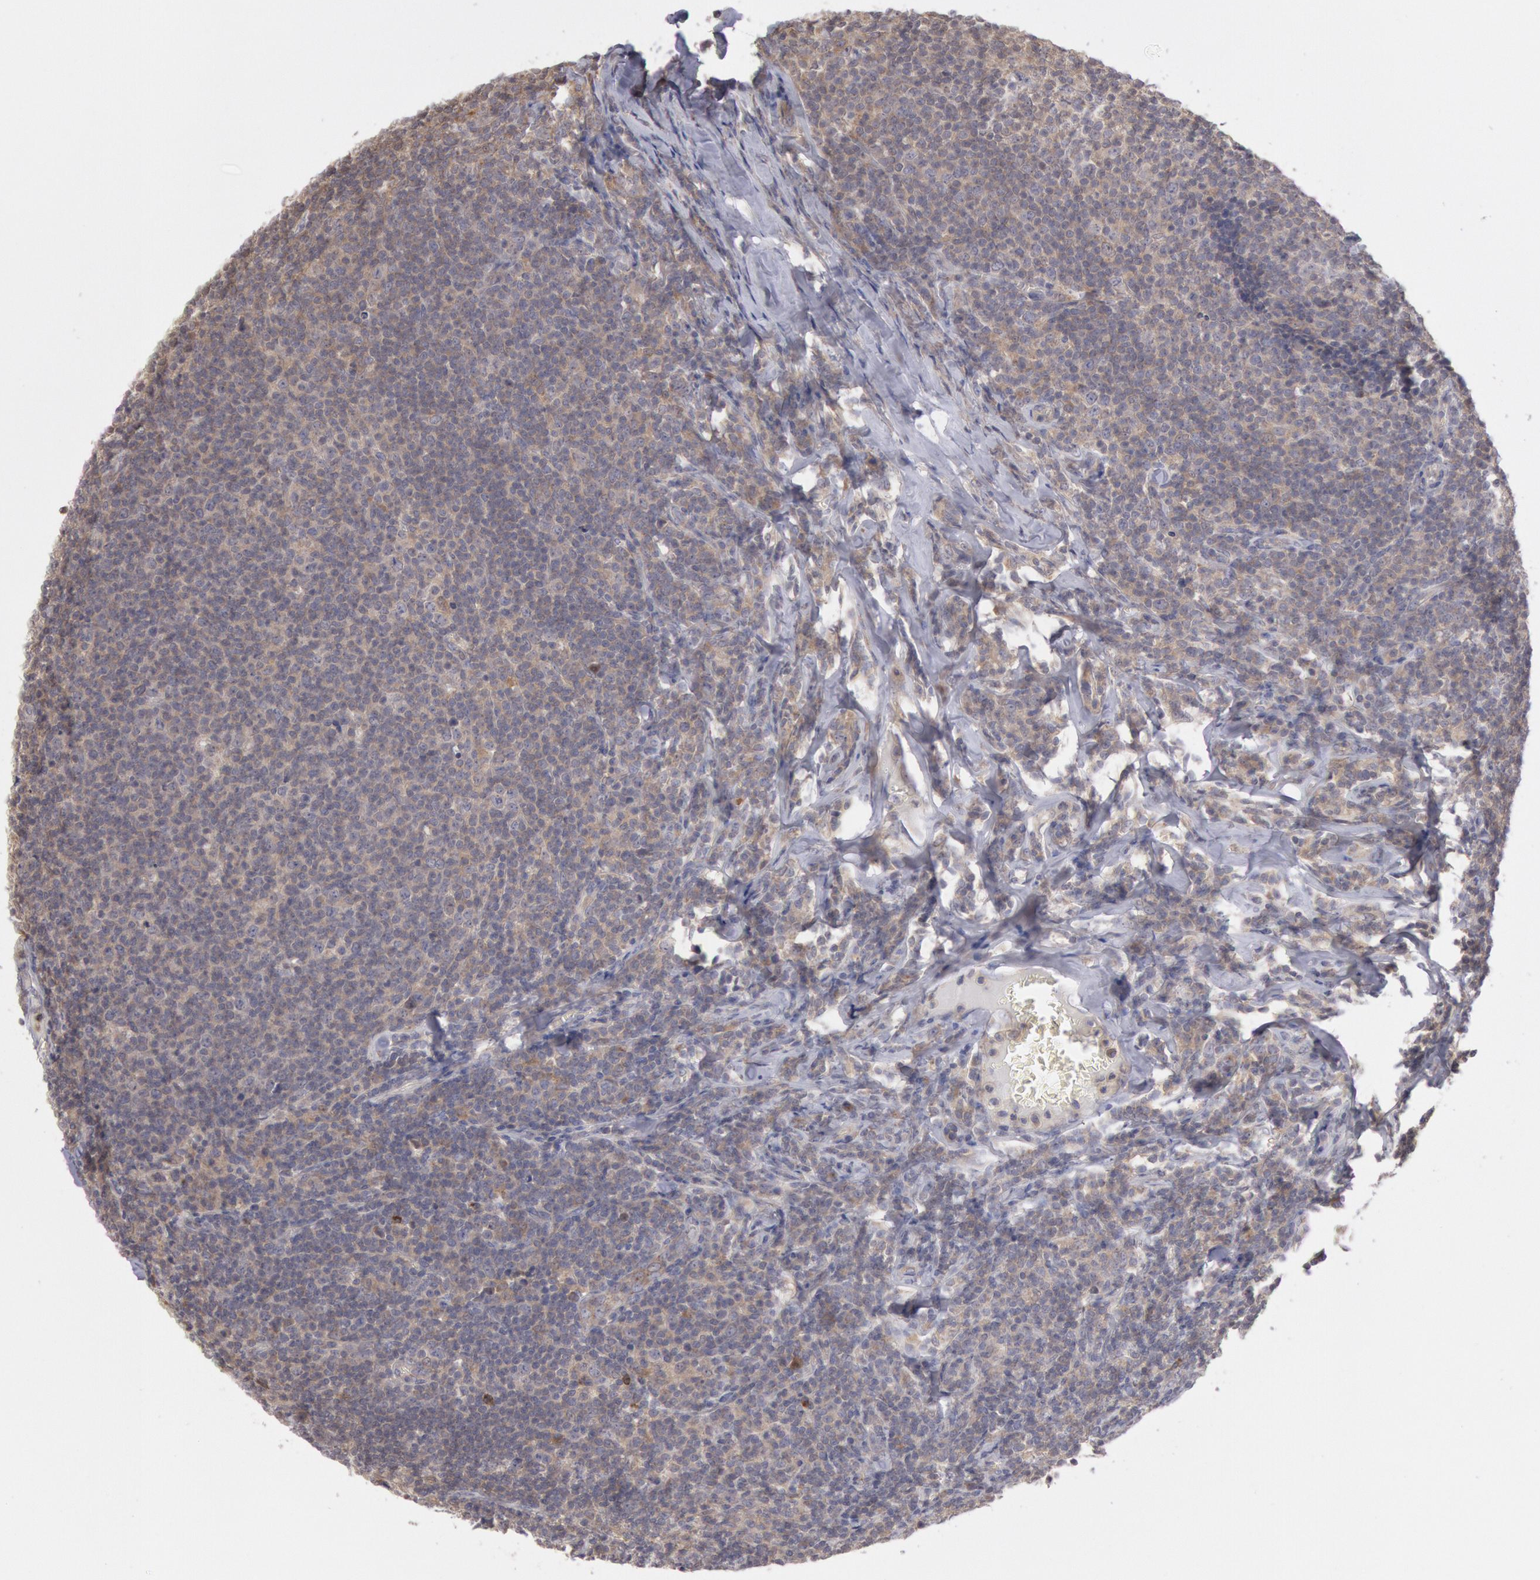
{"staining": {"intensity": "weak", "quantity": "25%-75%", "location": "cytoplasmic/membranous"}, "tissue": "lymphoma", "cell_type": "Tumor cells", "image_type": "cancer", "snomed": [{"axis": "morphology", "description": "Malignant lymphoma, non-Hodgkin's type, Low grade"}, {"axis": "topography", "description": "Lymph node"}], "caption": "Weak cytoplasmic/membranous protein positivity is seen in about 25%-75% of tumor cells in malignant lymphoma, non-Hodgkin's type (low-grade).", "gene": "PLA2G6", "patient": {"sex": "male", "age": 74}}